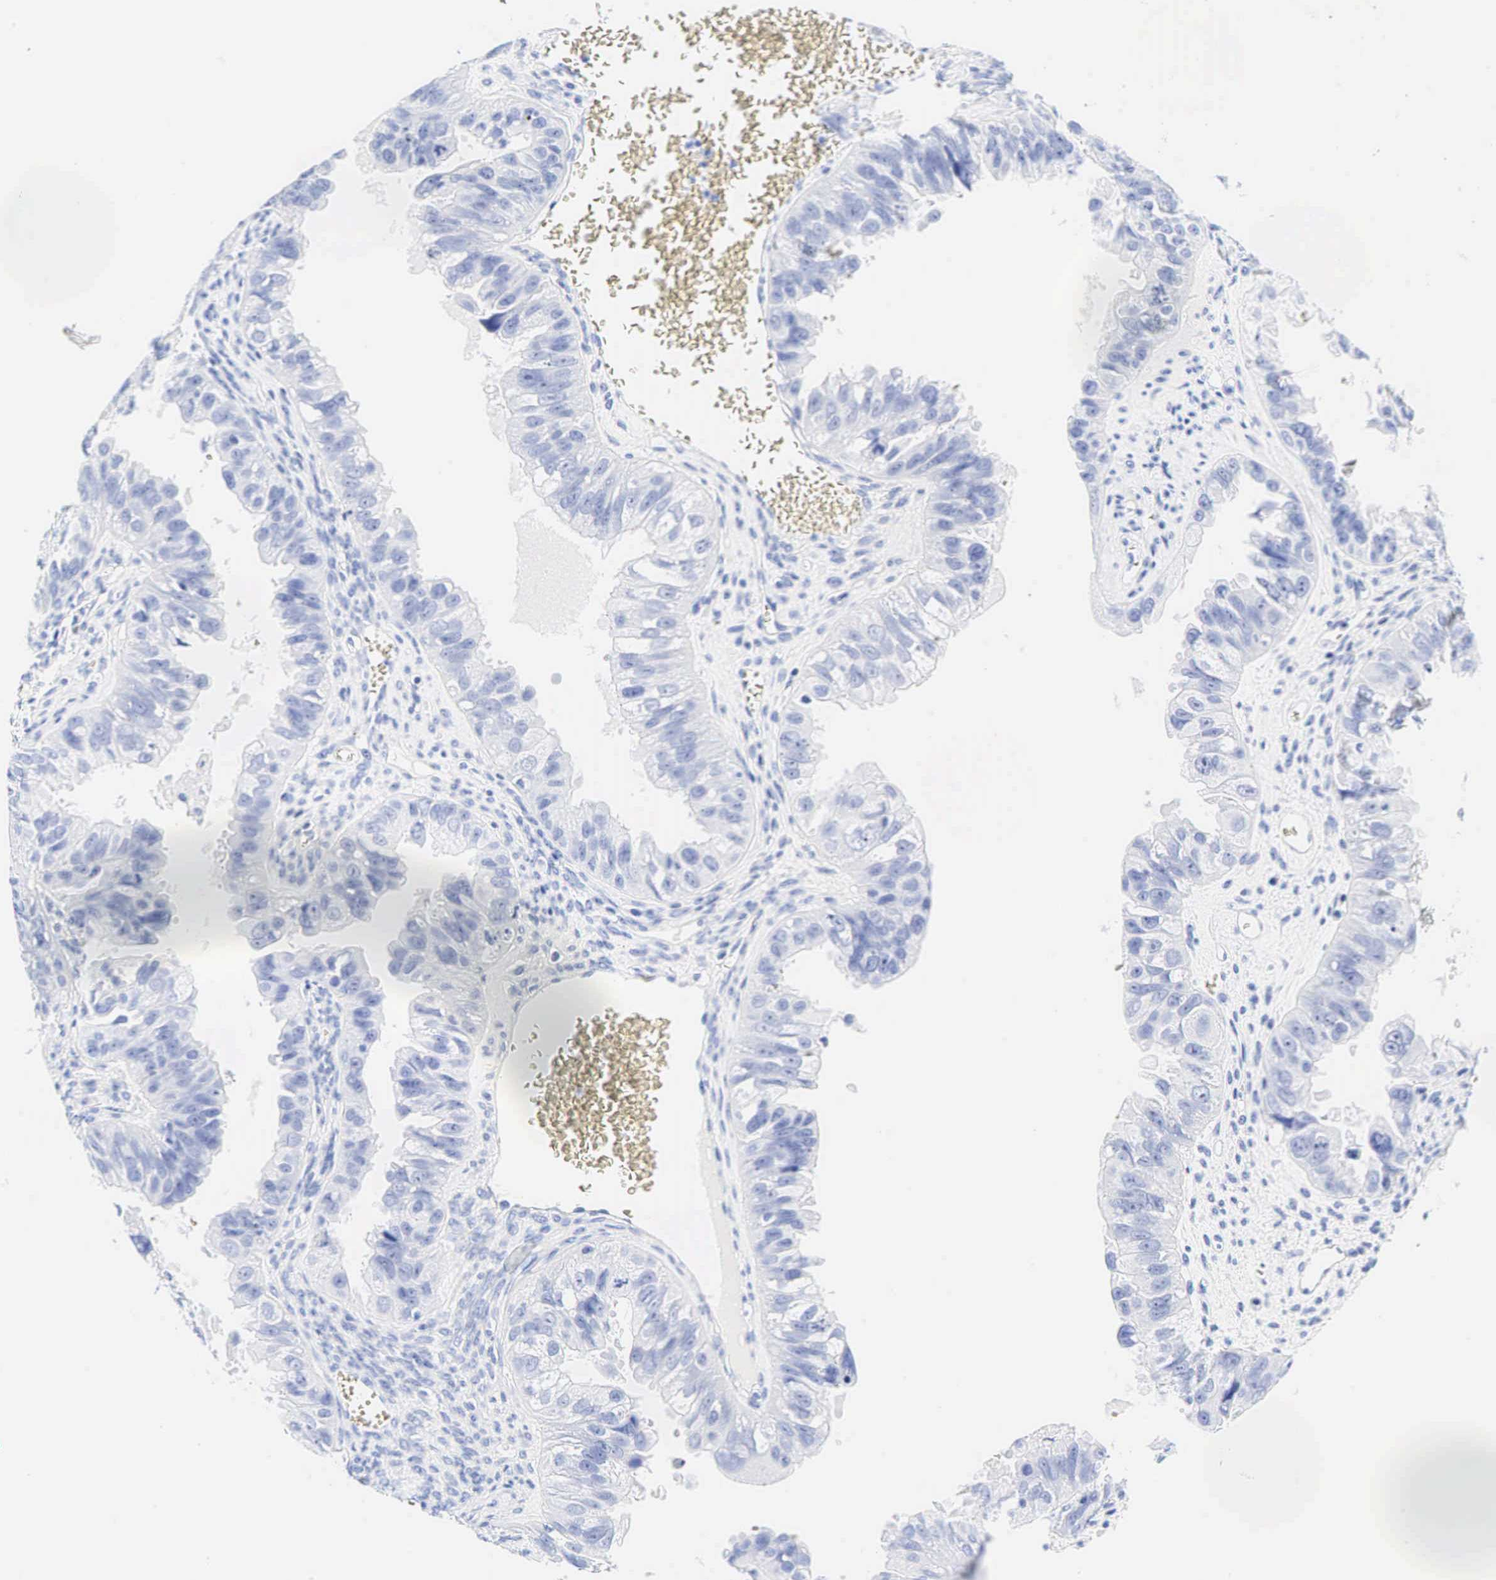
{"staining": {"intensity": "negative", "quantity": "none", "location": "none"}, "tissue": "ovarian cancer", "cell_type": "Tumor cells", "image_type": "cancer", "snomed": [{"axis": "morphology", "description": "Carcinoma, endometroid"}, {"axis": "topography", "description": "Ovary"}], "caption": "An immunohistochemistry (IHC) histopathology image of ovarian cancer (endometroid carcinoma) is shown. There is no staining in tumor cells of ovarian cancer (endometroid carcinoma). (DAB IHC with hematoxylin counter stain).", "gene": "CHGA", "patient": {"sex": "female", "age": 85}}